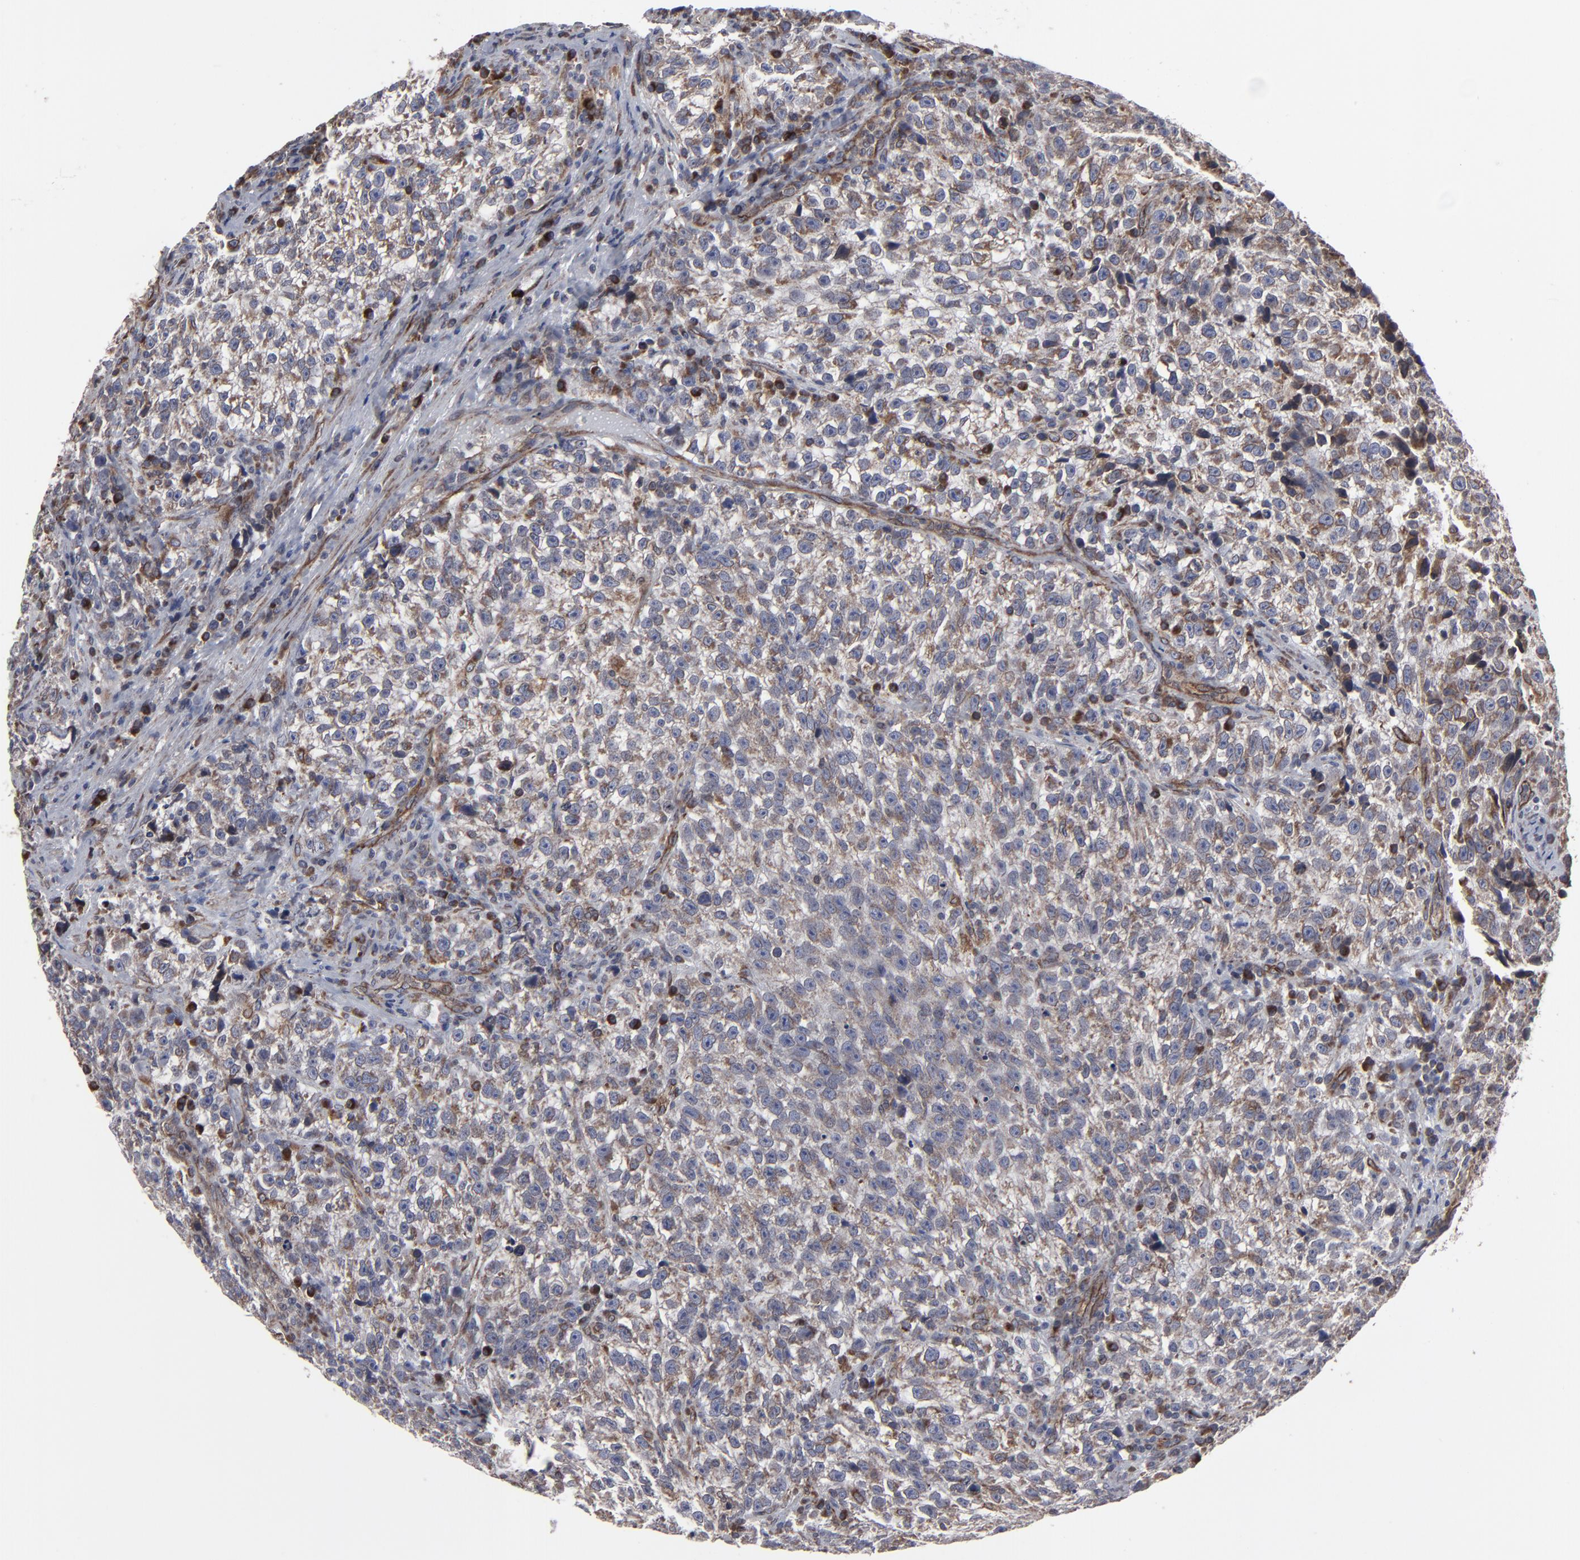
{"staining": {"intensity": "weak", "quantity": ">75%", "location": "cytoplasmic/membranous"}, "tissue": "testis cancer", "cell_type": "Tumor cells", "image_type": "cancer", "snomed": [{"axis": "morphology", "description": "Seminoma, NOS"}, {"axis": "topography", "description": "Testis"}], "caption": "Immunohistochemistry photomicrograph of testis cancer stained for a protein (brown), which shows low levels of weak cytoplasmic/membranous positivity in about >75% of tumor cells.", "gene": "CNIH1", "patient": {"sex": "male", "age": 38}}